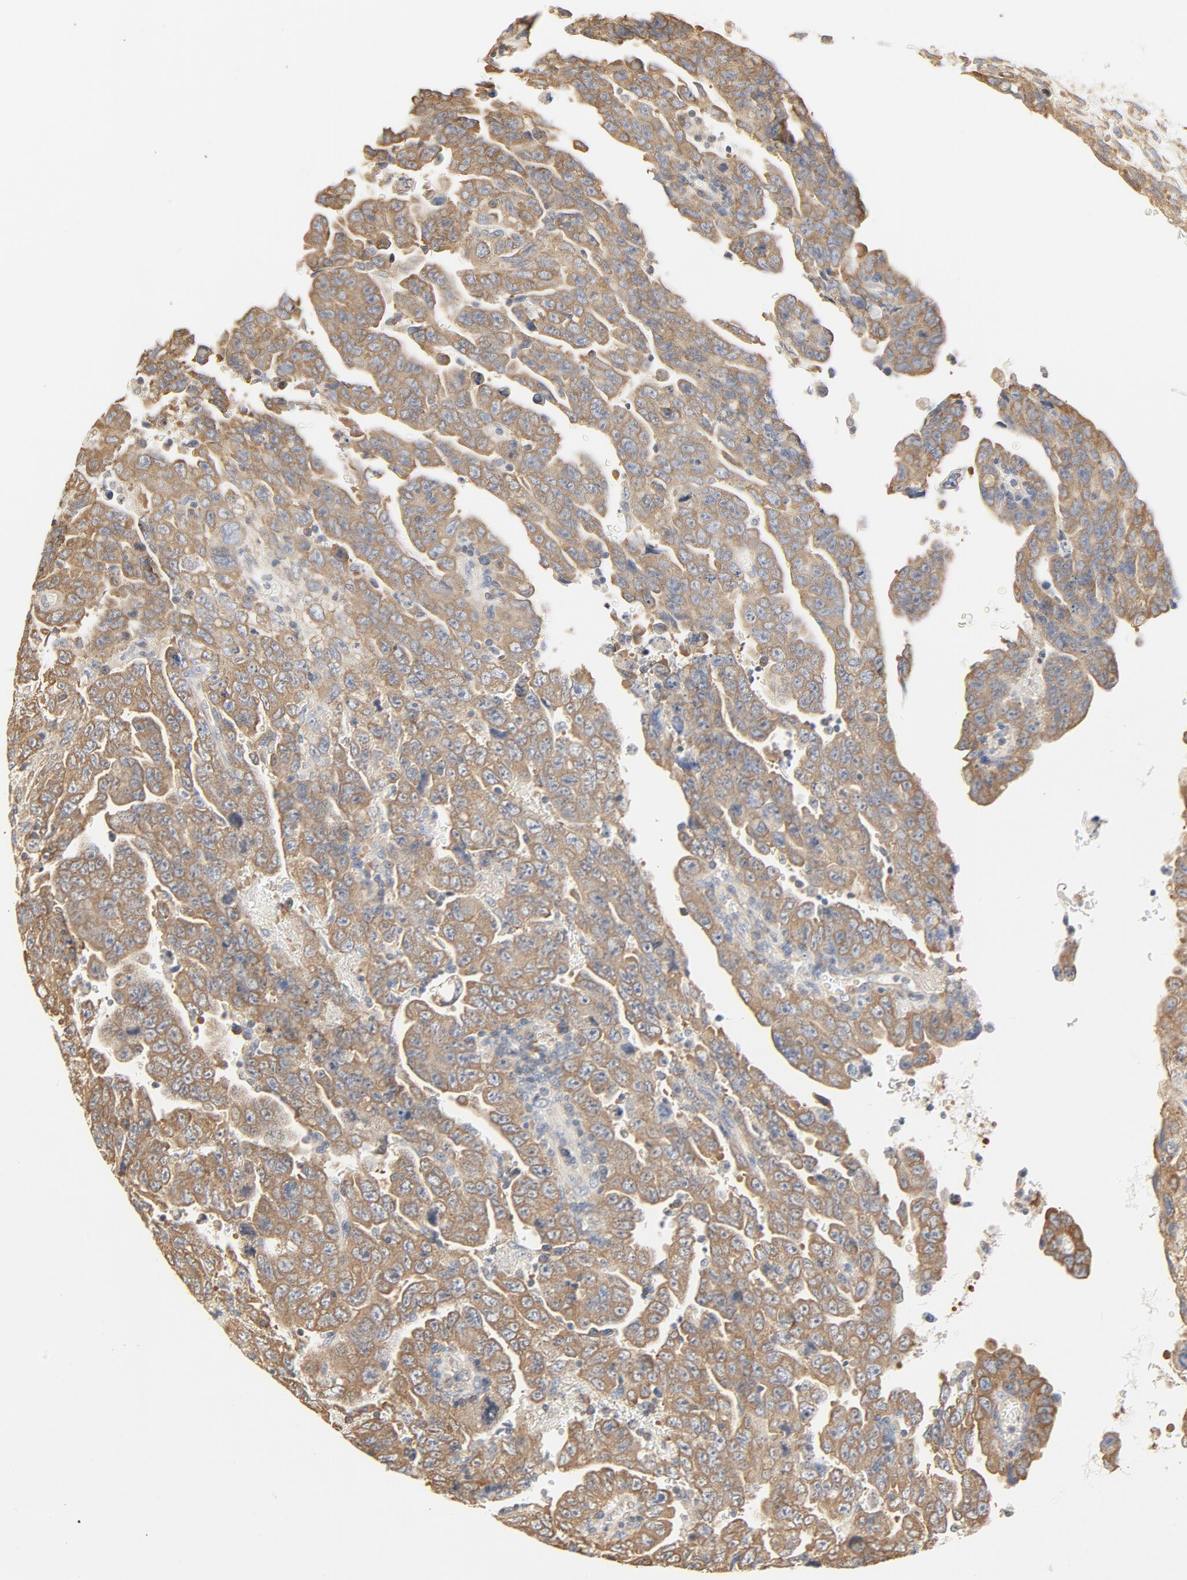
{"staining": {"intensity": "moderate", "quantity": ">75%", "location": "cytoplasmic/membranous"}, "tissue": "testis cancer", "cell_type": "Tumor cells", "image_type": "cancer", "snomed": [{"axis": "morphology", "description": "Carcinoma, Embryonal, NOS"}, {"axis": "topography", "description": "Testis"}], "caption": "Protein staining of testis cancer tissue reveals moderate cytoplasmic/membranous staining in about >75% of tumor cells.", "gene": "RPS6", "patient": {"sex": "male", "age": 28}}